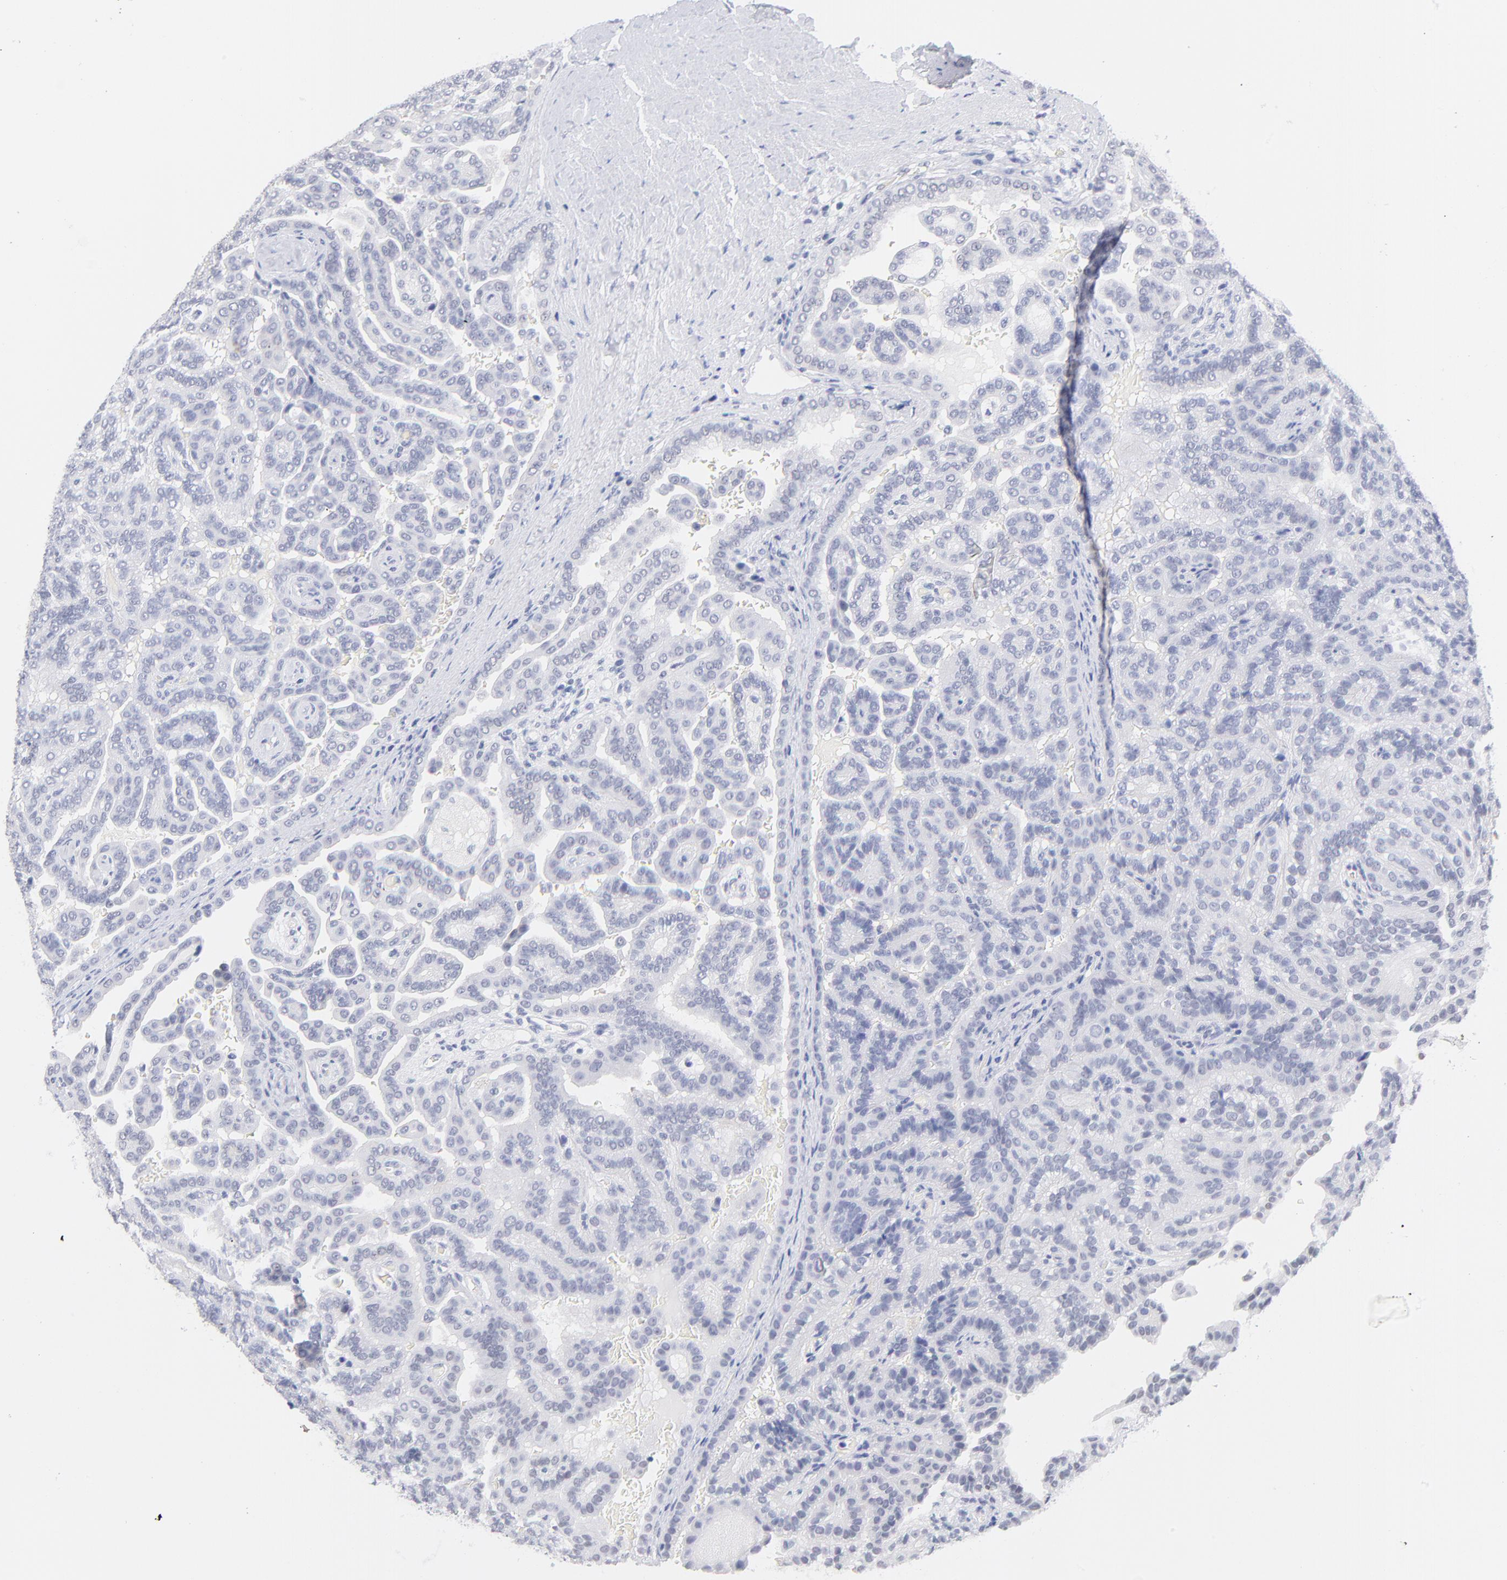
{"staining": {"intensity": "negative", "quantity": "none", "location": "none"}, "tissue": "renal cancer", "cell_type": "Tumor cells", "image_type": "cancer", "snomed": [{"axis": "morphology", "description": "Adenocarcinoma, NOS"}, {"axis": "topography", "description": "Kidney"}], "caption": "IHC of renal adenocarcinoma reveals no positivity in tumor cells. (IHC, brightfield microscopy, high magnification).", "gene": "ZNF74", "patient": {"sex": "male", "age": 61}}